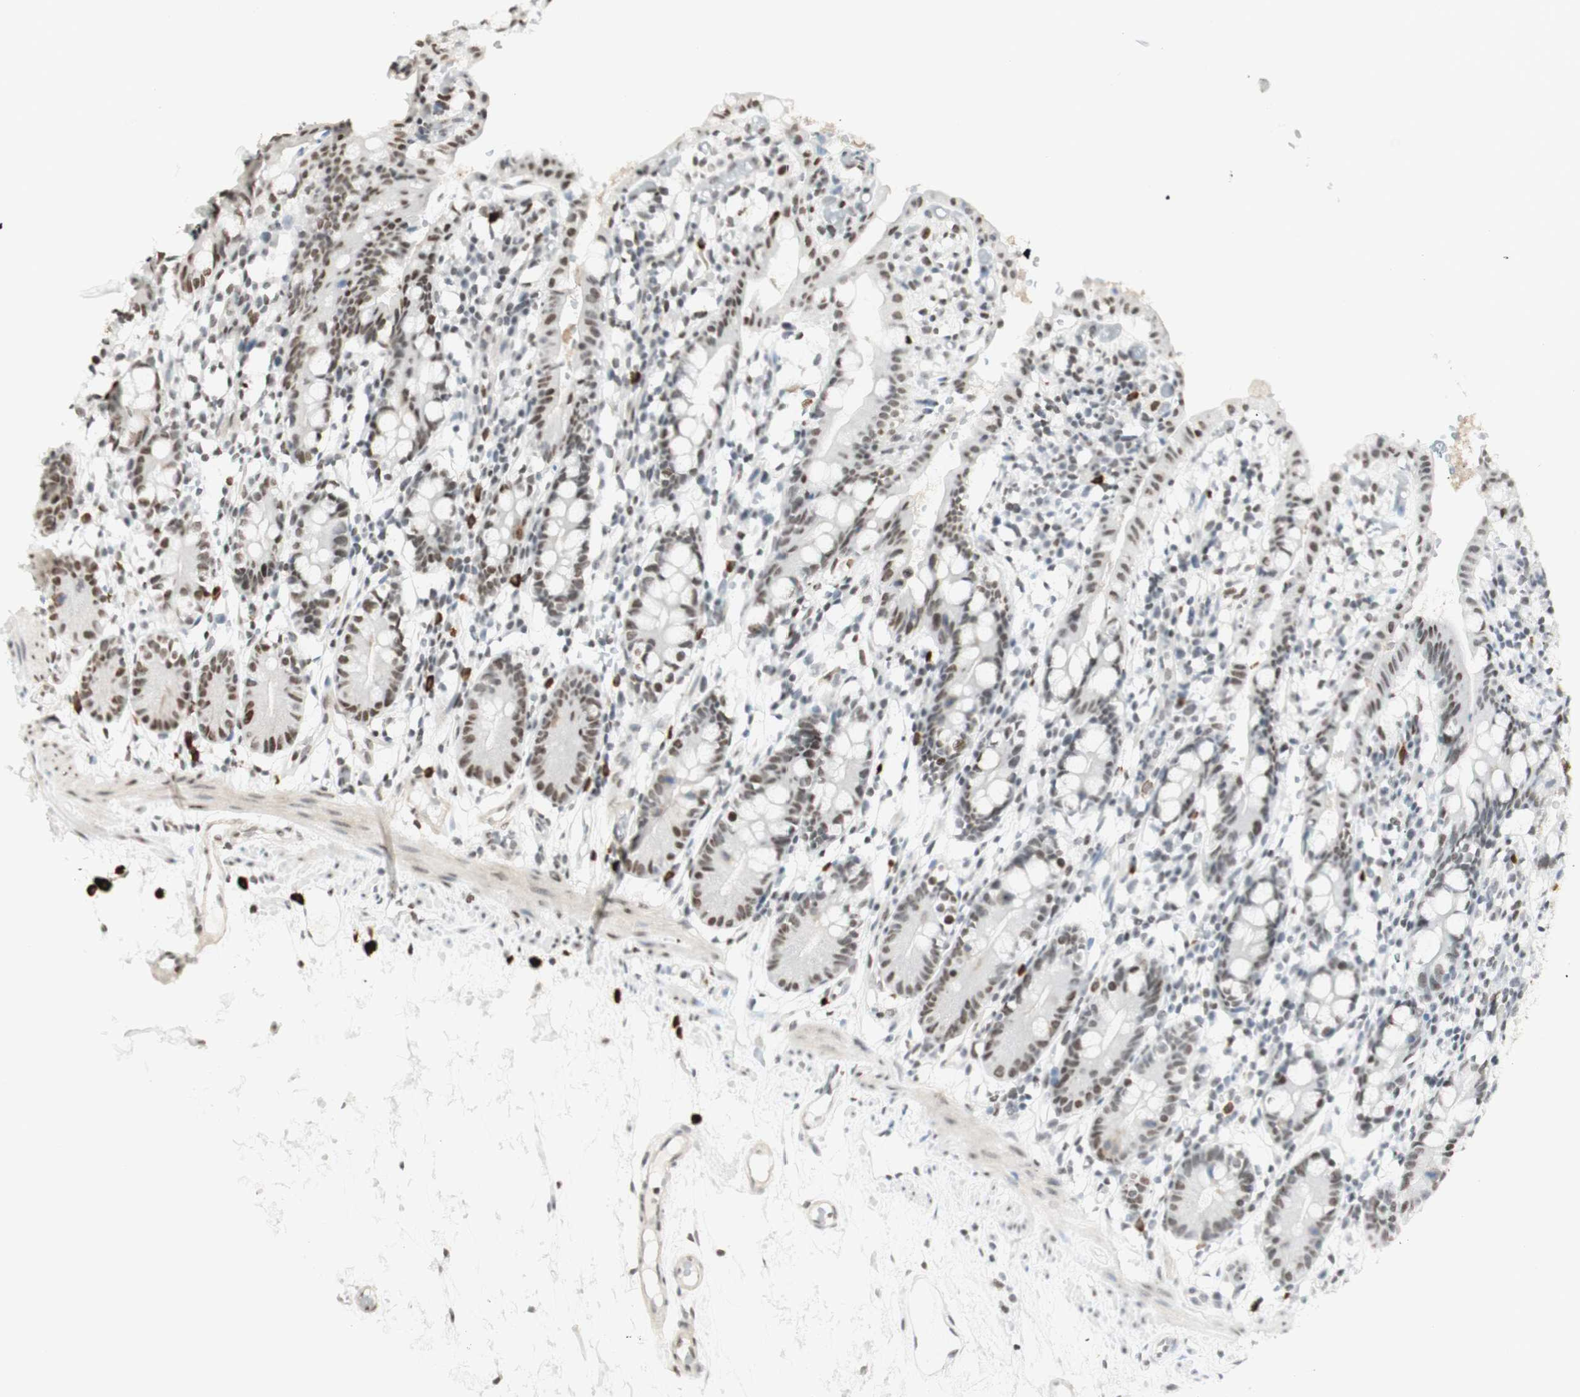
{"staining": {"intensity": "weak", "quantity": ">75%", "location": "nuclear"}, "tissue": "small intestine", "cell_type": "Glandular cells", "image_type": "normal", "snomed": [{"axis": "morphology", "description": "Normal tissue, NOS"}, {"axis": "morphology", "description": "Cystadenocarcinoma, serous, Metastatic site"}, {"axis": "topography", "description": "Small intestine"}], "caption": "Normal small intestine reveals weak nuclear staining in about >75% of glandular cells, visualized by immunohistochemistry. The protein is stained brown, and the nuclei are stained in blue (DAB (3,3'-diaminobenzidine) IHC with brightfield microscopy, high magnification).", "gene": "ZMYM6", "patient": {"sex": "female", "age": 61}}